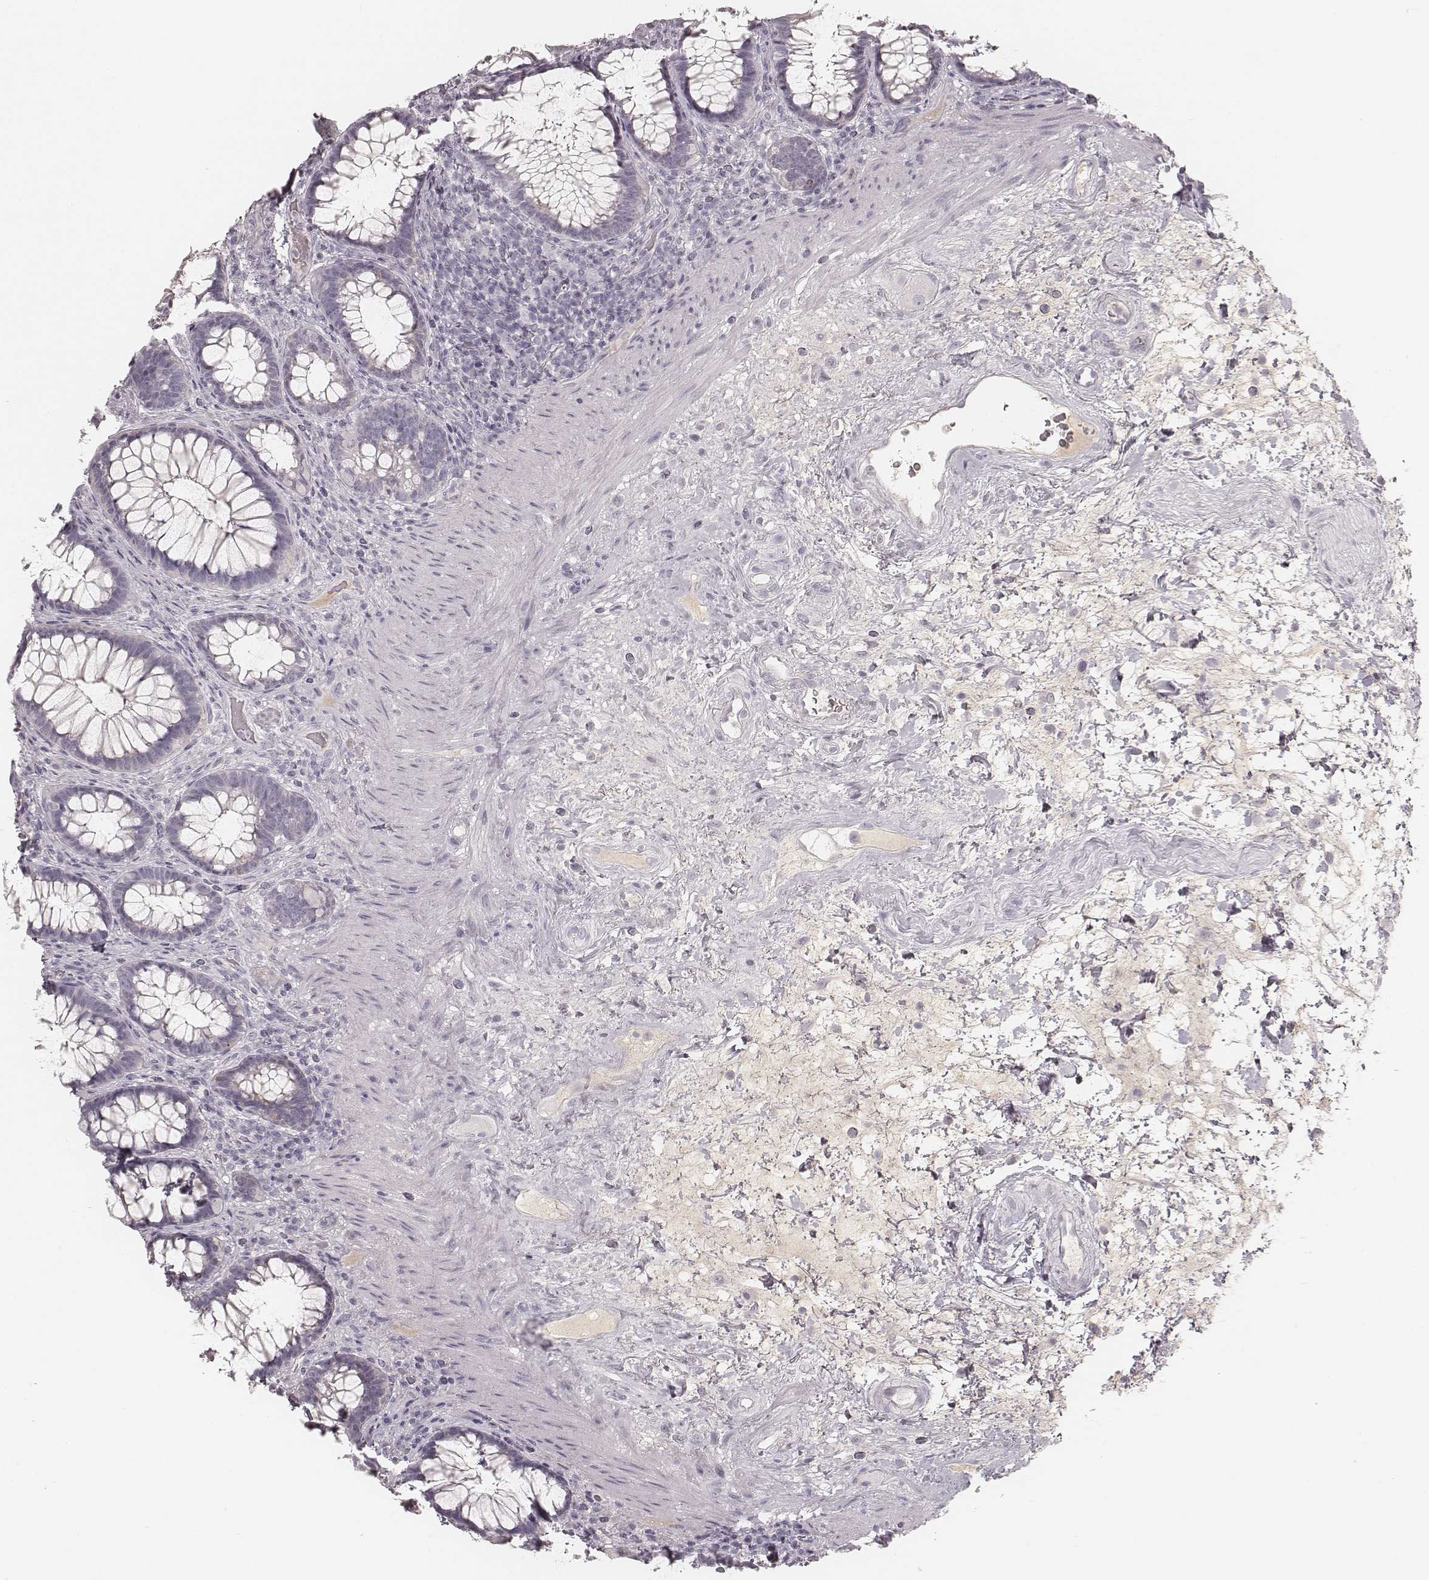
{"staining": {"intensity": "negative", "quantity": "none", "location": "none"}, "tissue": "rectum", "cell_type": "Glandular cells", "image_type": "normal", "snomed": [{"axis": "morphology", "description": "Normal tissue, NOS"}, {"axis": "topography", "description": "Rectum"}], "caption": "An immunohistochemistry (IHC) micrograph of normal rectum is shown. There is no staining in glandular cells of rectum. (DAB (3,3'-diaminobenzidine) IHC visualized using brightfield microscopy, high magnification).", "gene": "KRT31", "patient": {"sex": "male", "age": 72}}